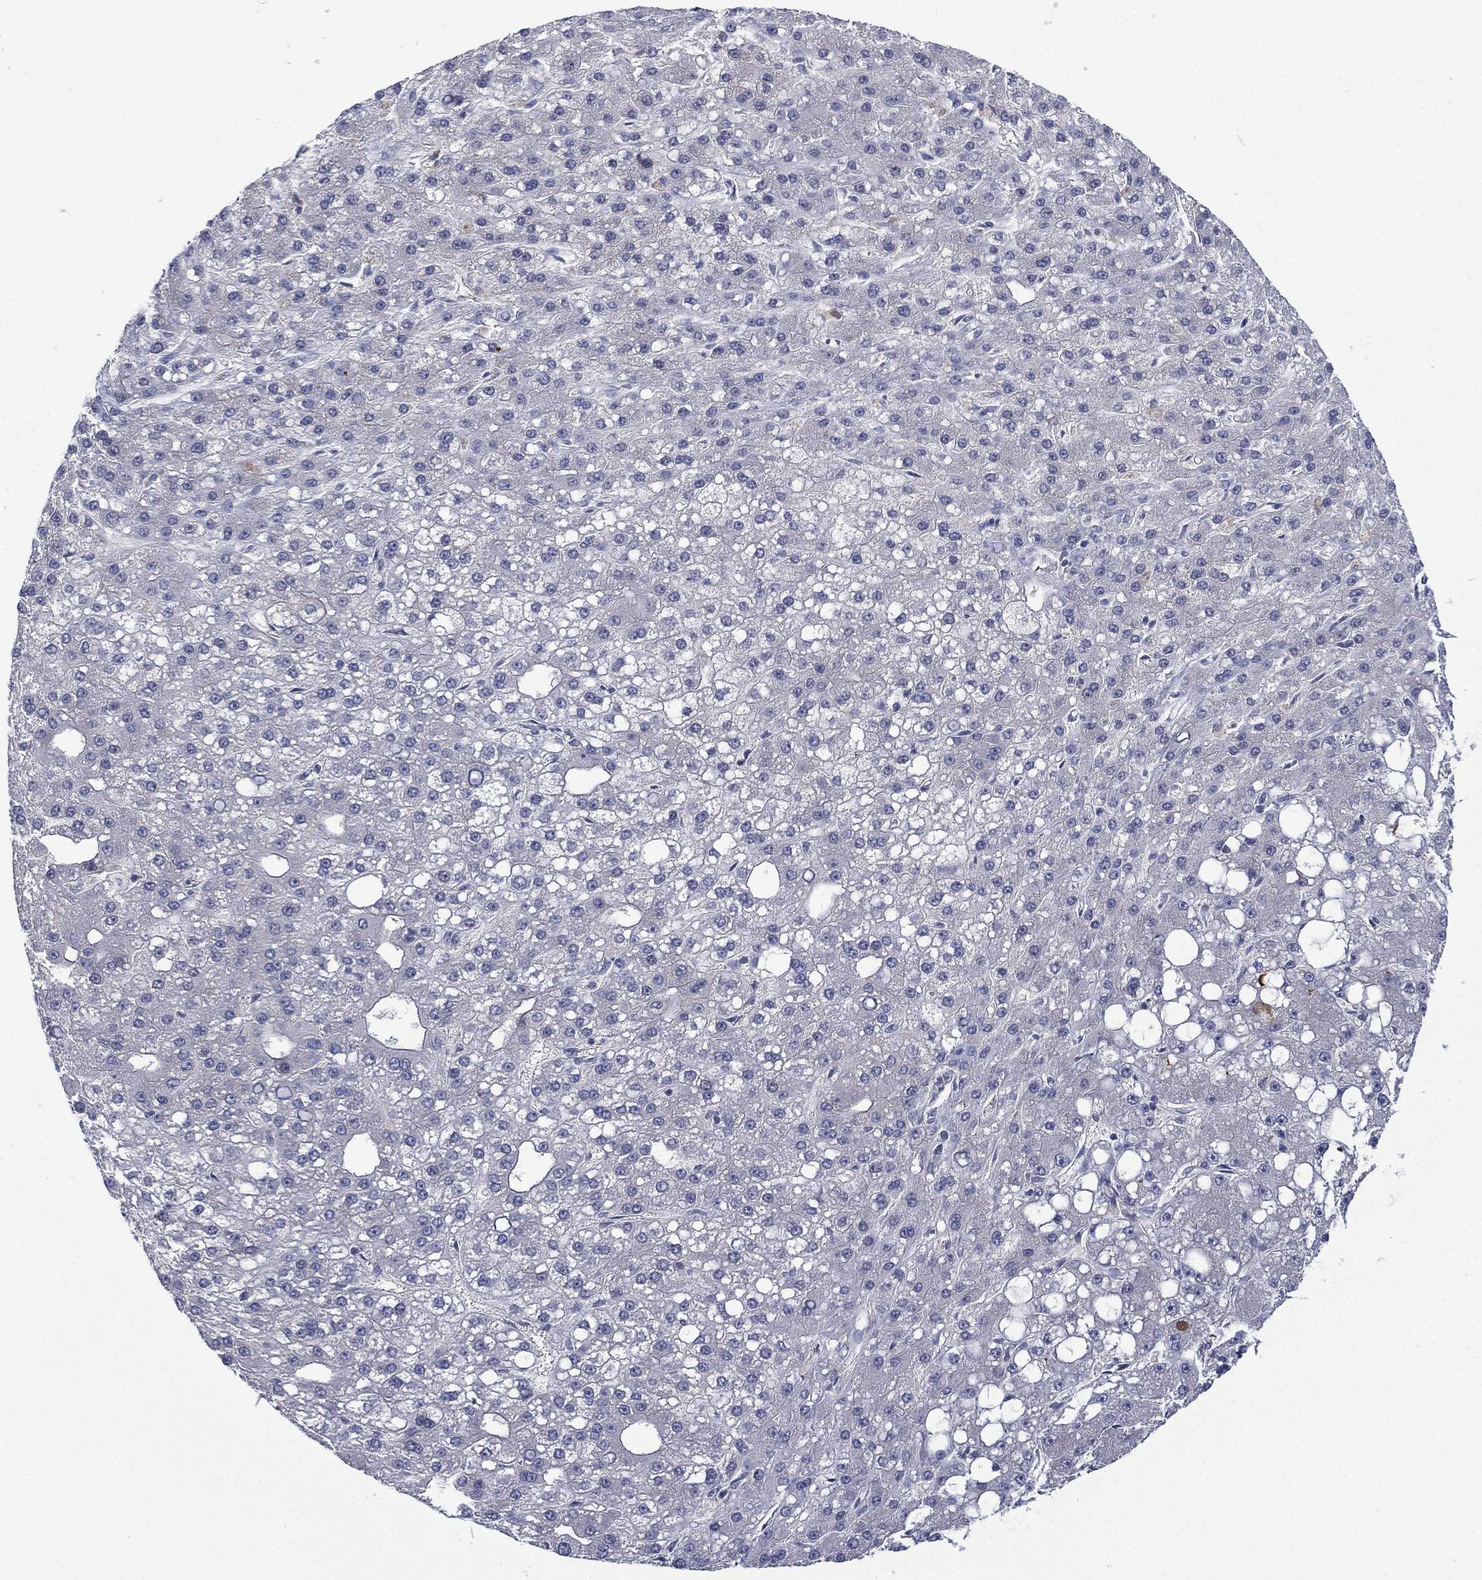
{"staining": {"intensity": "negative", "quantity": "none", "location": "none"}, "tissue": "liver cancer", "cell_type": "Tumor cells", "image_type": "cancer", "snomed": [{"axis": "morphology", "description": "Carcinoma, Hepatocellular, NOS"}, {"axis": "topography", "description": "Liver"}], "caption": "The immunohistochemistry histopathology image has no significant positivity in tumor cells of liver cancer (hepatocellular carcinoma) tissue. (DAB IHC with hematoxylin counter stain).", "gene": "MPP7", "patient": {"sex": "male", "age": 67}}